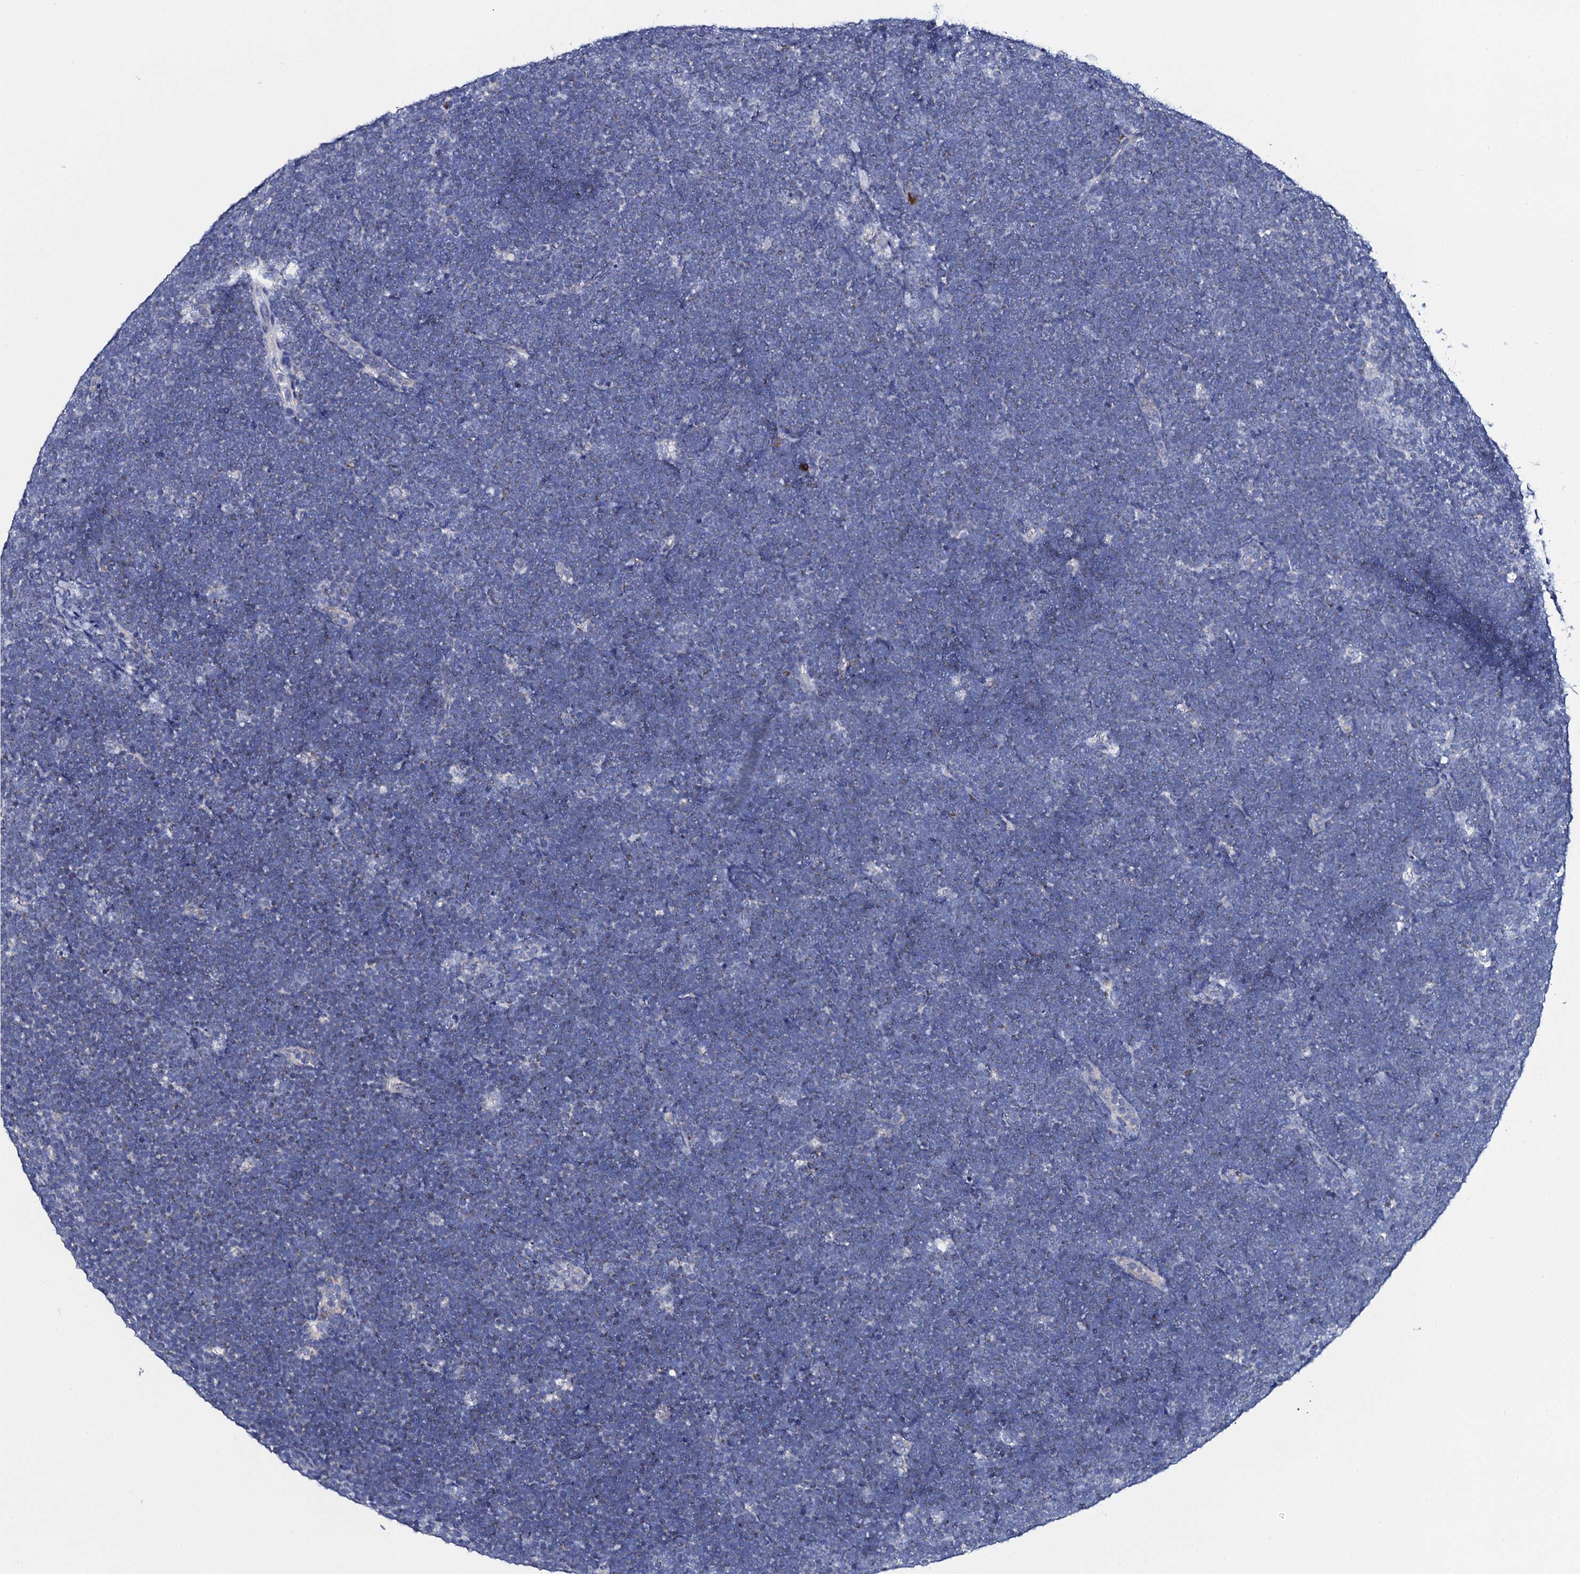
{"staining": {"intensity": "negative", "quantity": "none", "location": "none"}, "tissue": "lymphoma", "cell_type": "Tumor cells", "image_type": "cancer", "snomed": [{"axis": "morphology", "description": "Malignant lymphoma, non-Hodgkin's type, High grade"}, {"axis": "topography", "description": "Lymph node"}], "caption": "A high-resolution micrograph shows immunohistochemistry staining of malignant lymphoma, non-Hodgkin's type (high-grade), which exhibits no significant expression in tumor cells.", "gene": "ACADSB", "patient": {"sex": "male", "age": 13}}